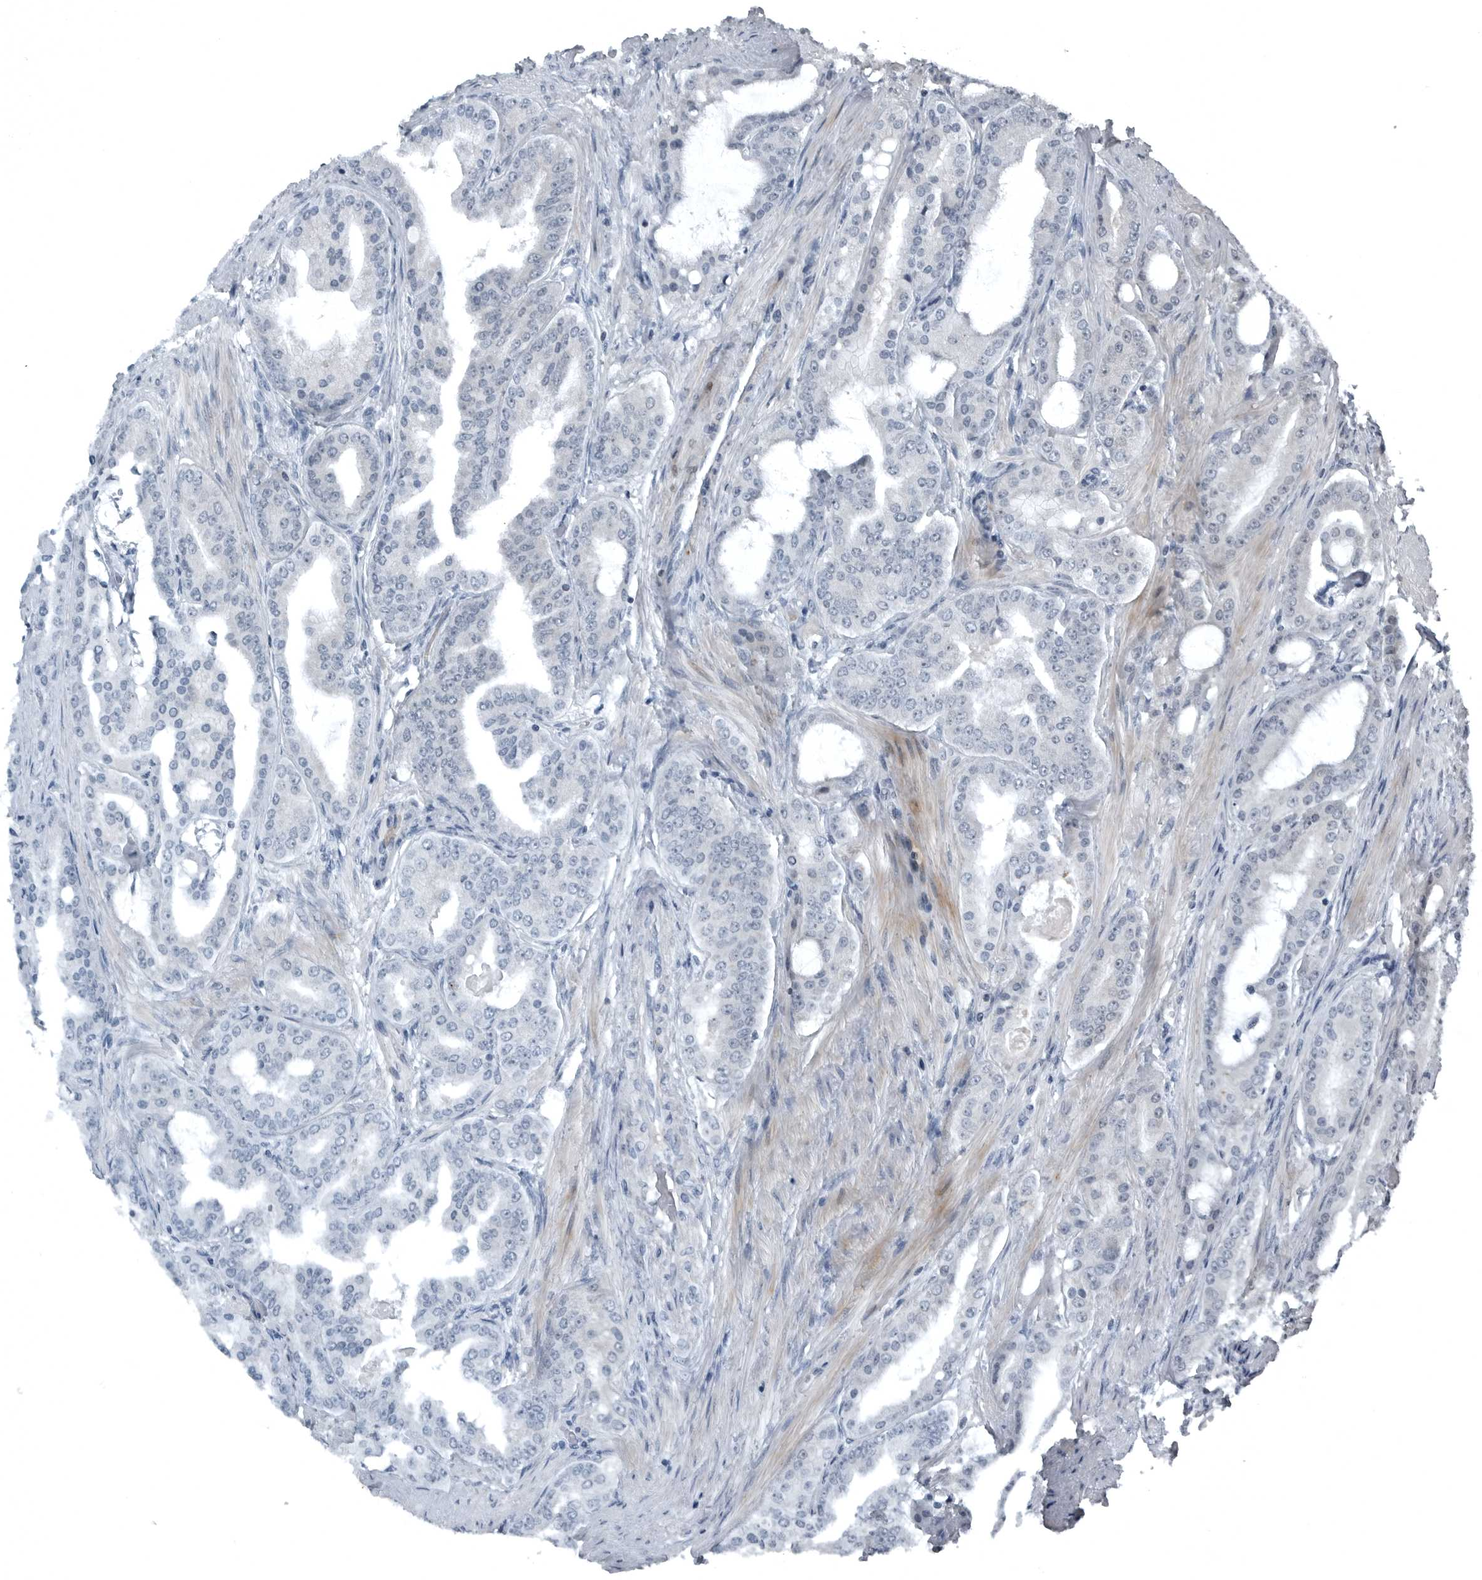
{"staining": {"intensity": "negative", "quantity": "none", "location": "none"}, "tissue": "prostate cancer", "cell_type": "Tumor cells", "image_type": "cancer", "snomed": [{"axis": "morphology", "description": "Adenocarcinoma, High grade"}, {"axis": "topography", "description": "Prostate"}], "caption": "IHC histopathology image of prostate cancer (adenocarcinoma (high-grade)) stained for a protein (brown), which reveals no positivity in tumor cells.", "gene": "GAK", "patient": {"sex": "male", "age": 60}}